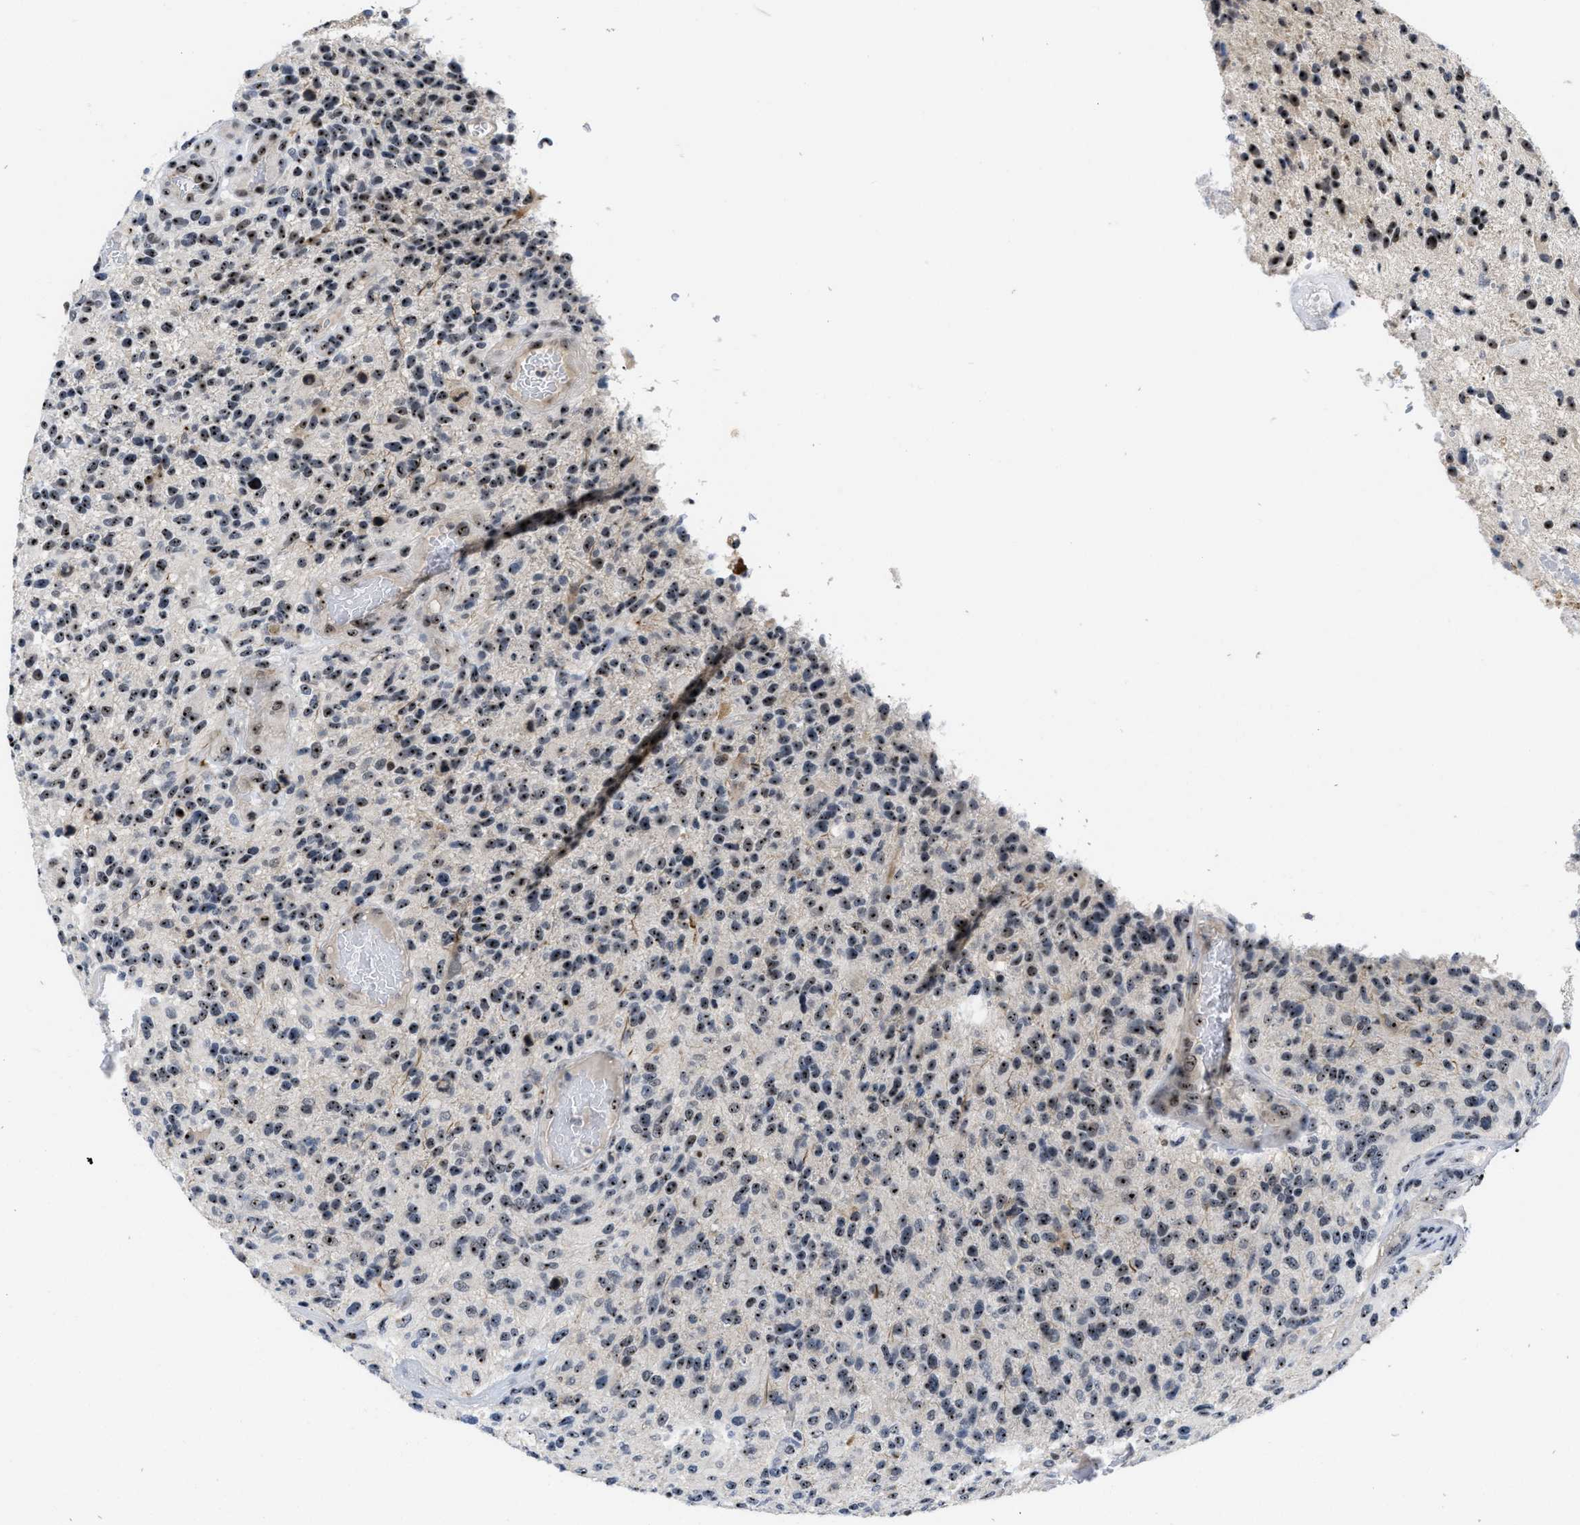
{"staining": {"intensity": "moderate", "quantity": ">75%", "location": "nuclear"}, "tissue": "glioma", "cell_type": "Tumor cells", "image_type": "cancer", "snomed": [{"axis": "morphology", "description": "Glioma, malignant, High grade"}, {"axis": "topography", "description": "Brain"}], "caption": "The micrograph displays a brown stain indicating the presence of a protein in the nuclear of tumor cells in glioma.", "gene": "NOP58", "patient": {"sex": "male", "age": 72}}